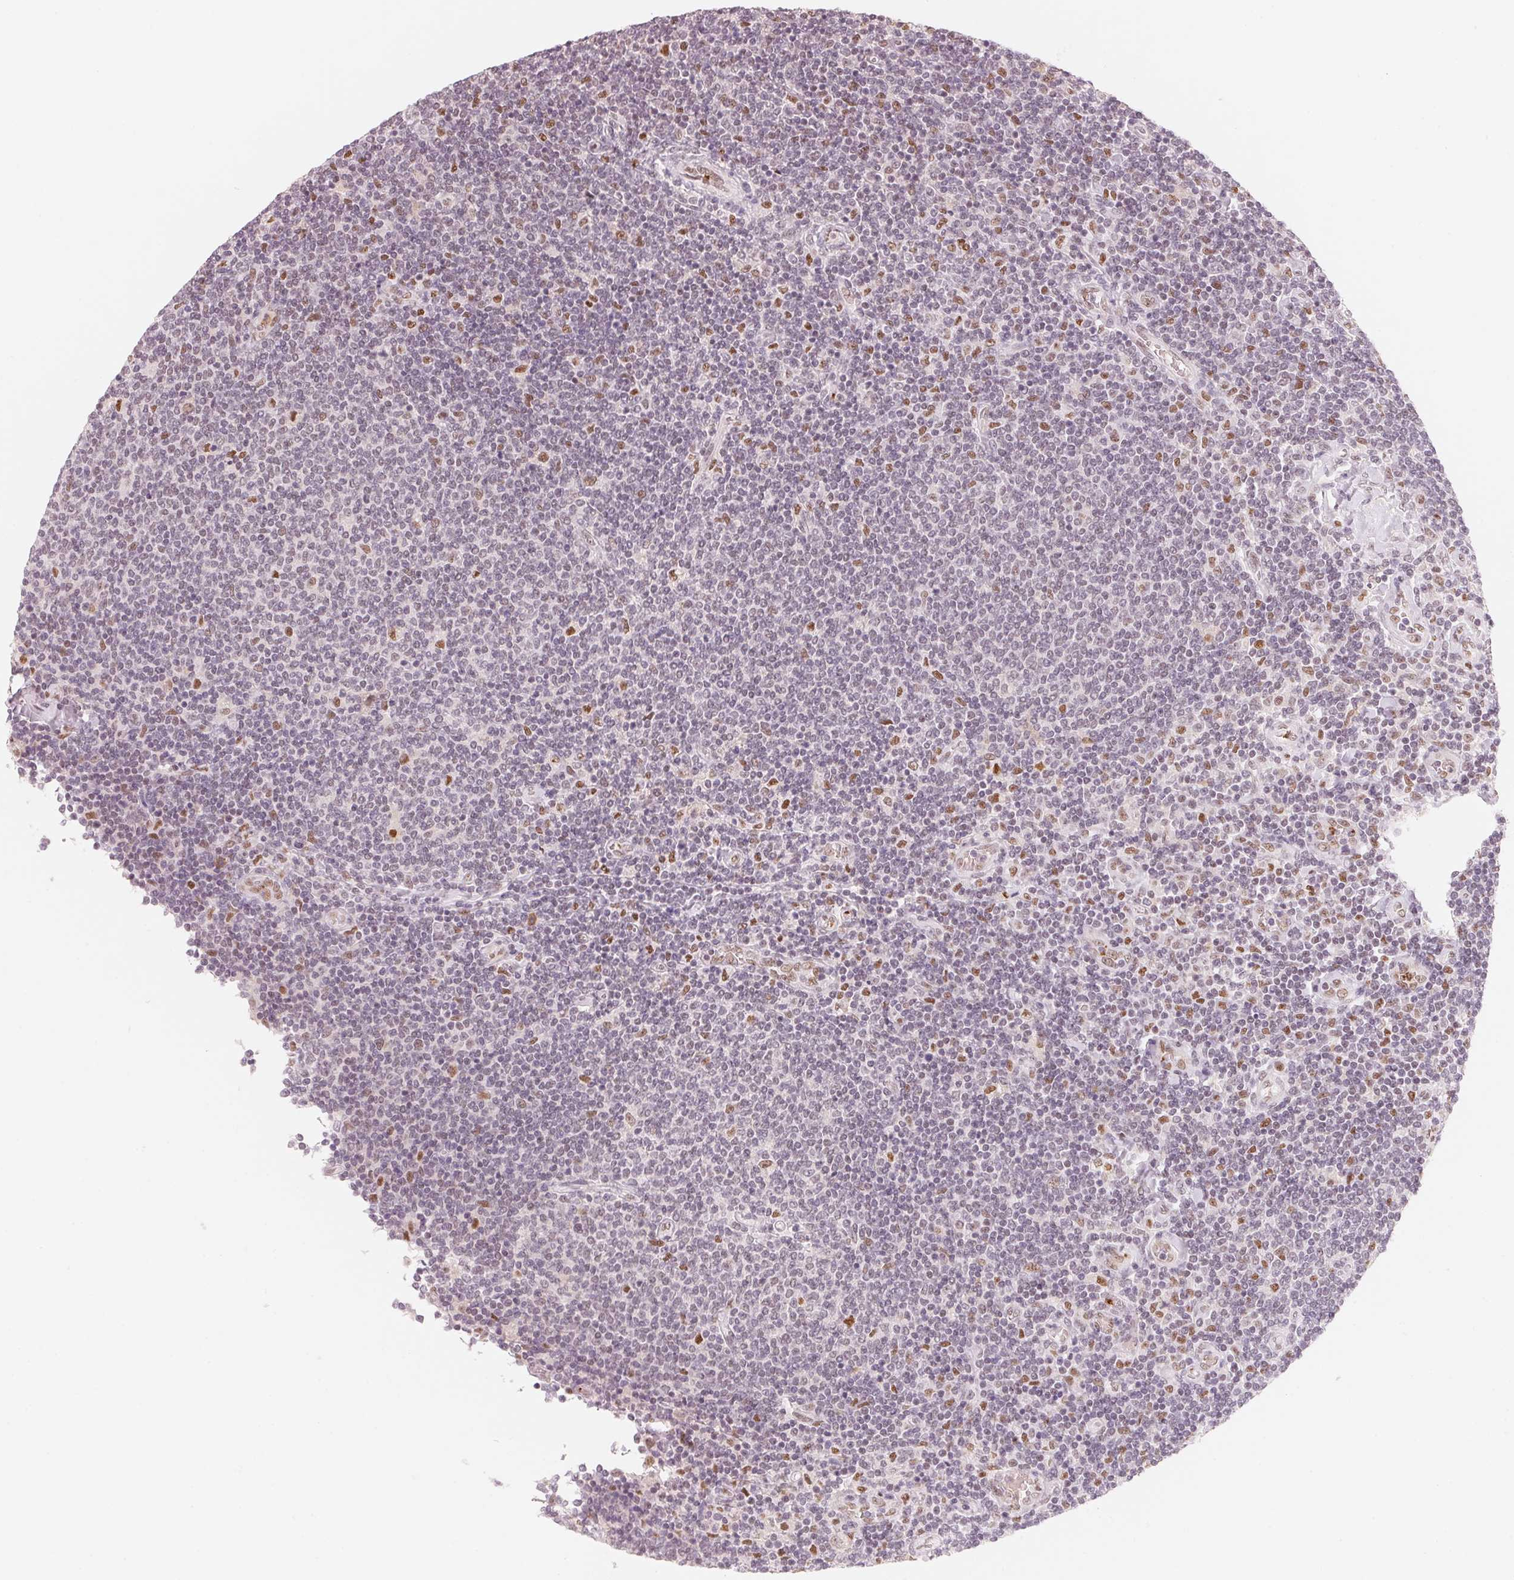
{"staining": {"intensity": "negative", "quantity": "none", "location": "none"}, "tissue": "lymphoma", "cell_type": "Tumor cells", "image_type": "cancer", "snomed": [{"axis": "morphology", "description": "Malignant lymphoma, non-Hodgkin's type, Low grade"}, {"axis": "topography", "description": "Lymph node"}], "caption": "The image displays no significant positivity in tumor cells of lymphoma.", "gene": "ARHGAP22", "patient": {"sex": "male", "age": 52}}